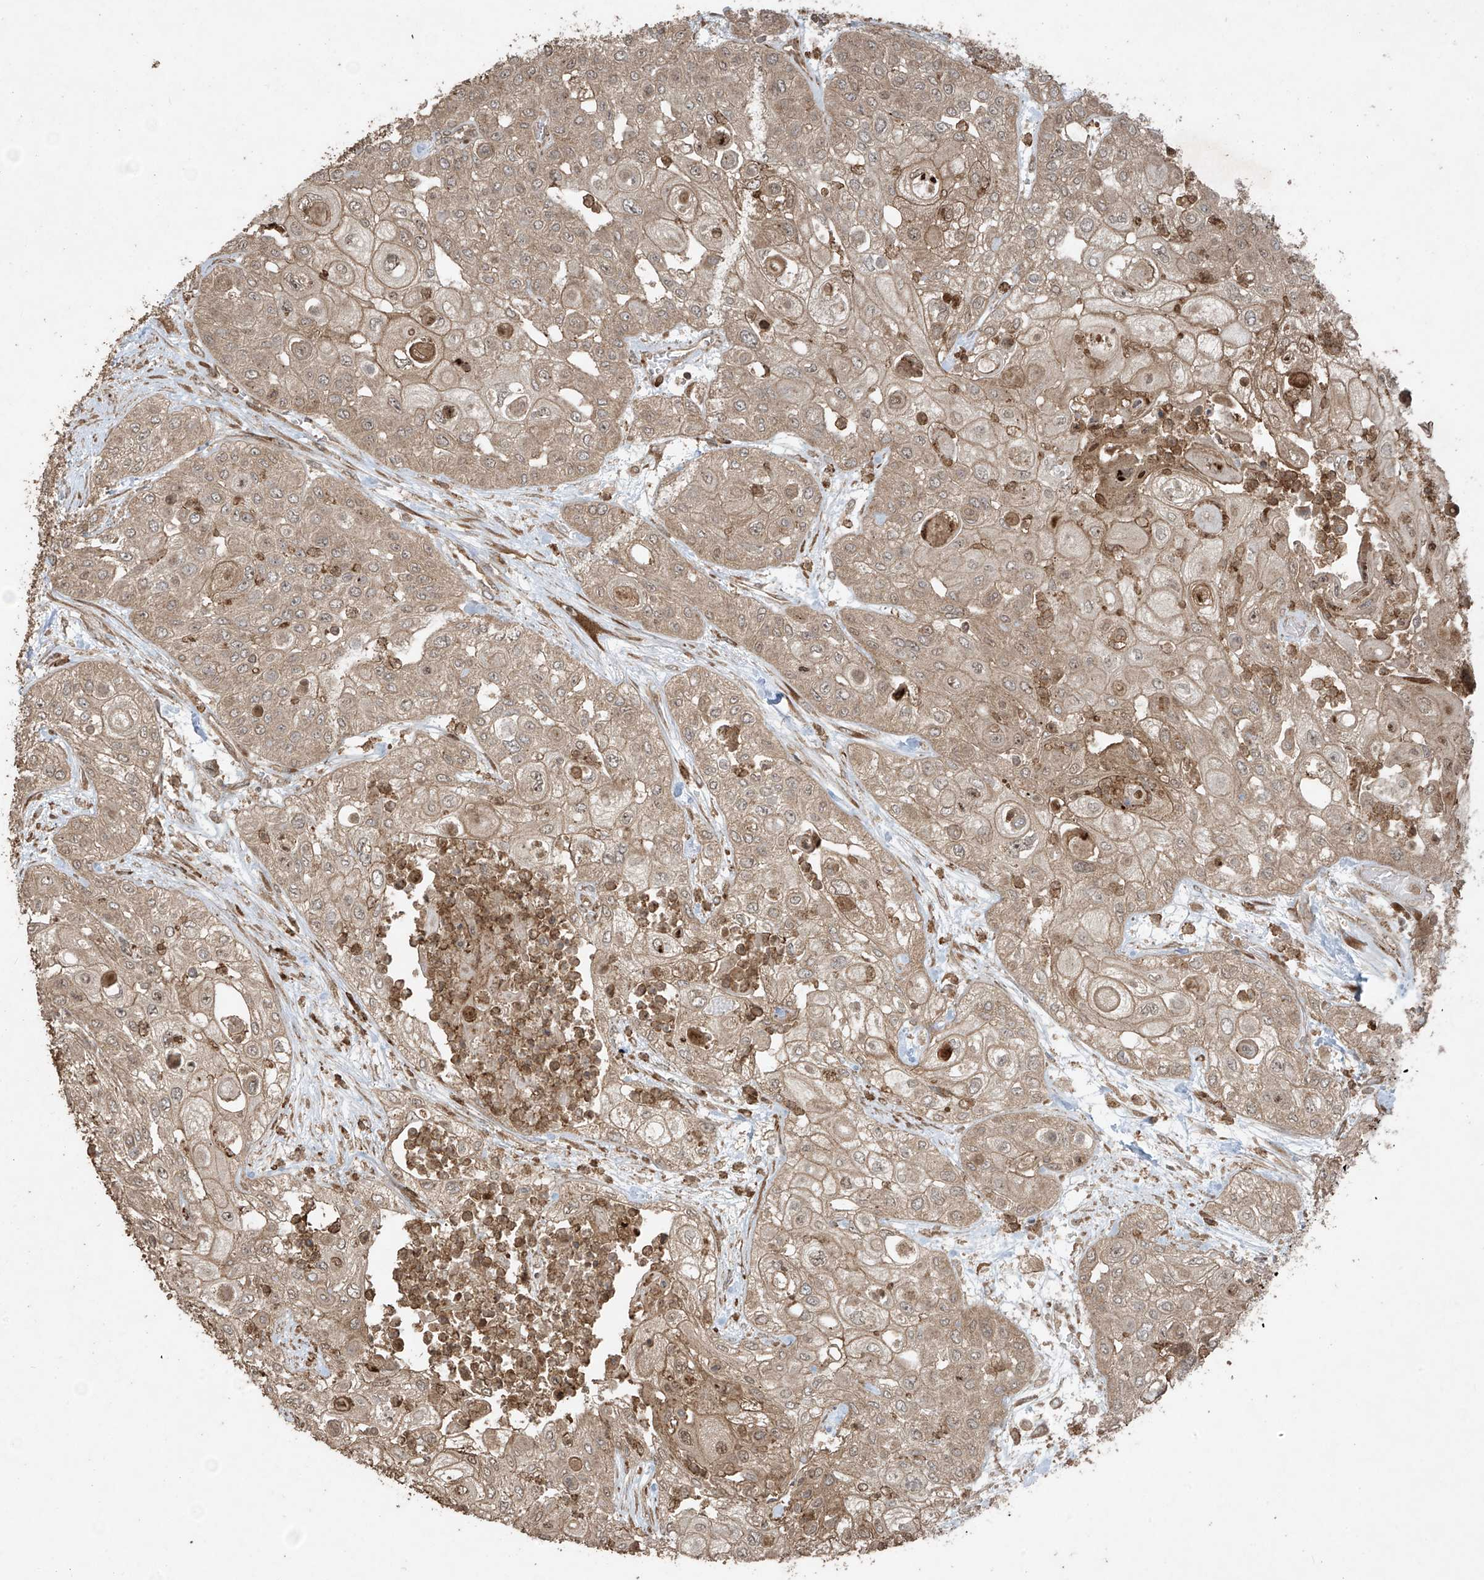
{"staining": {"intensity": "weak", "quantity": ">75%", "location": "cytoplasmic/membranous"}, "tissue": "urothelial cancer", "cell_type": "Tumor cells", "image_type": "cancer", "snomed": [{"axis": "morphology", "description": "Urothelial carcinoma, High grade"}, {"axis": "topography", "description": "Urinary bladder"}], "caption": "Immunohistochemical staining of human urothelial carcinoma (high-grade) demonstrates low levels of weak cytoplasmic/membranous protein expression in approximately >75% of tumor cells.", "gene": "PGPEP1", "patient": {"sex": "female", "age": 79}}